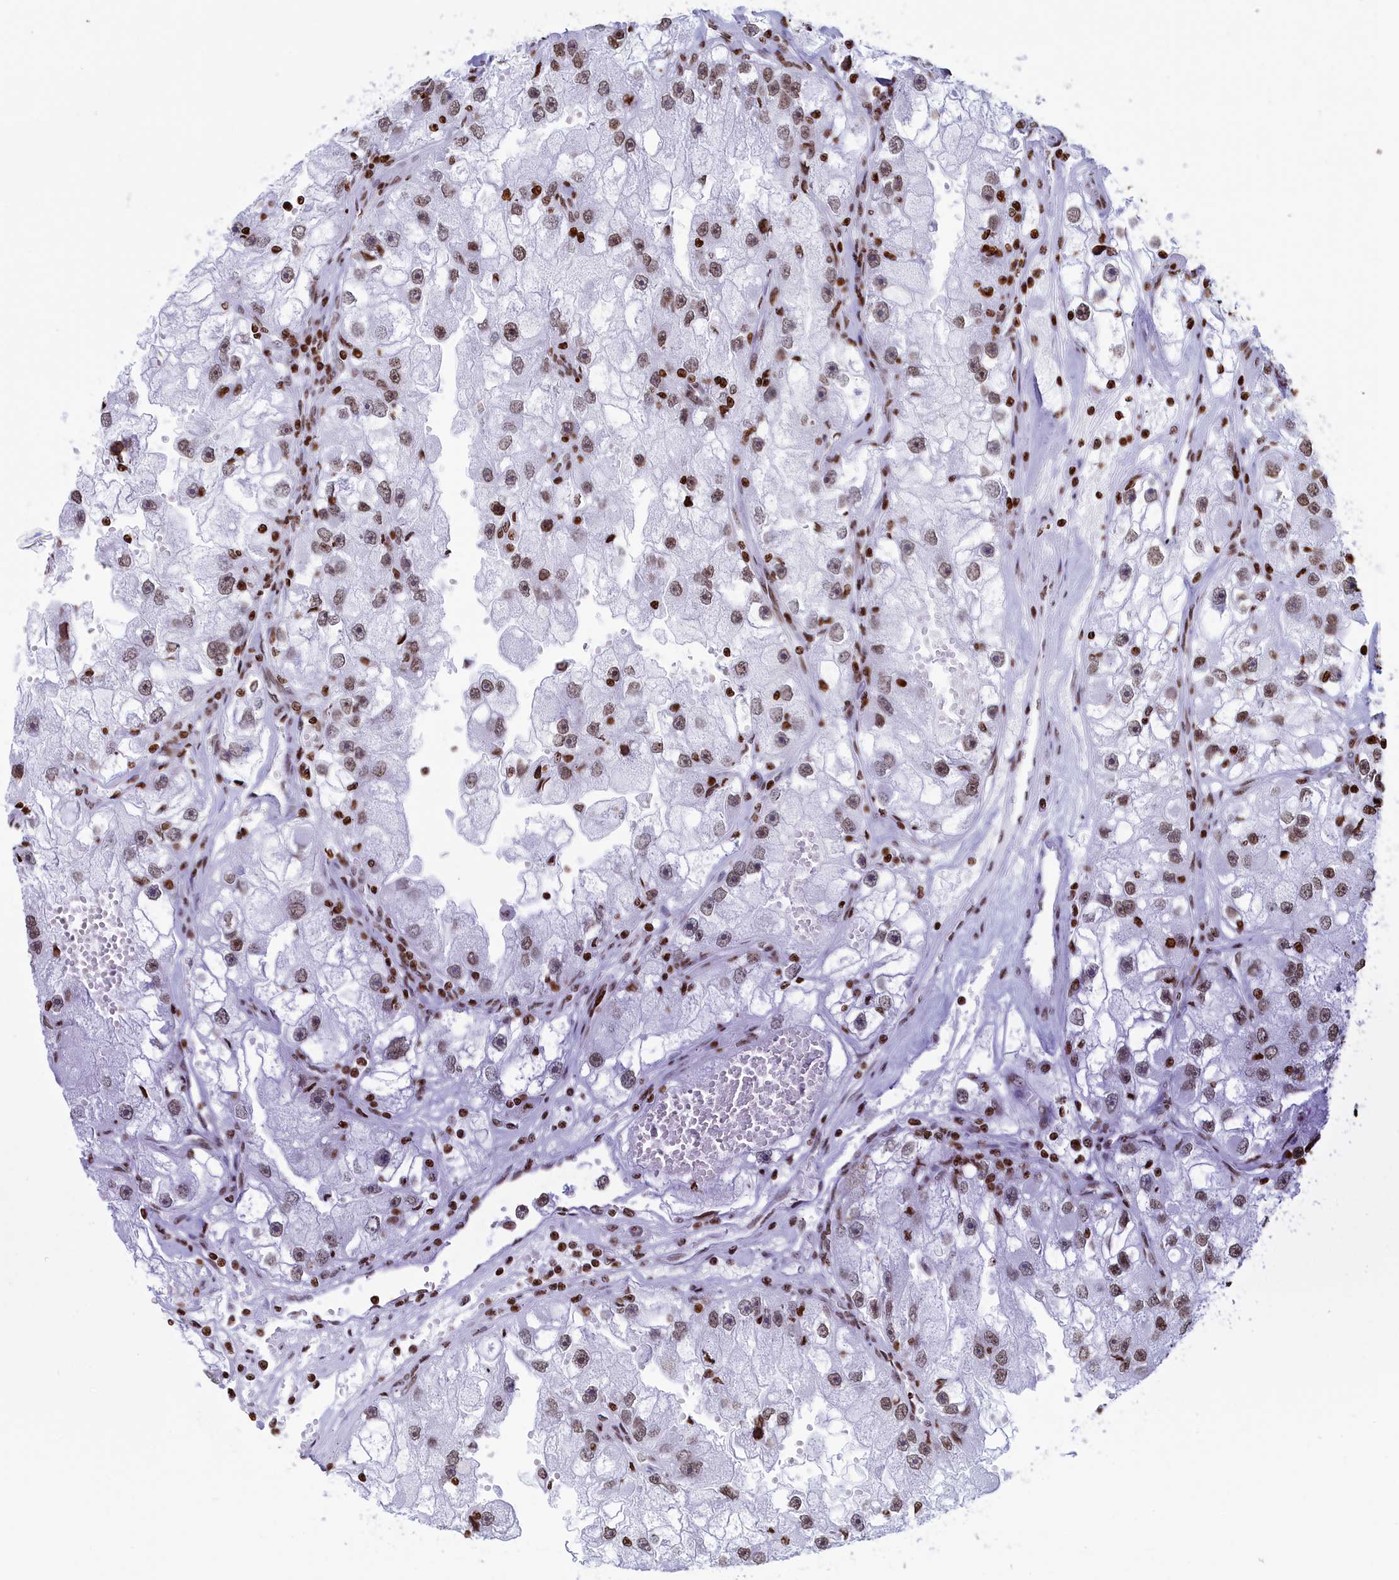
{"staining": {"intensity": "moderate", "quantity": ">75%", "location": "nuclear"}, "tissue": "renal cancer", "cell_type": "Tumor cells", "image_type": "cancer", "snomed": [{"axis": "morphology", "description": "Adenocarcinoma, NOS"}, {"axis": "topography", "description": "Kidney"}], "caption": "A photomicrograph showing moderate nuclear positivity in approximately >75% of tumor cells in renal adenocarcinoma, as visualized by brown immunohistochemical staining.", "gene": "APOBEC3A", "patient": {"sex": "male", "age": 63}}